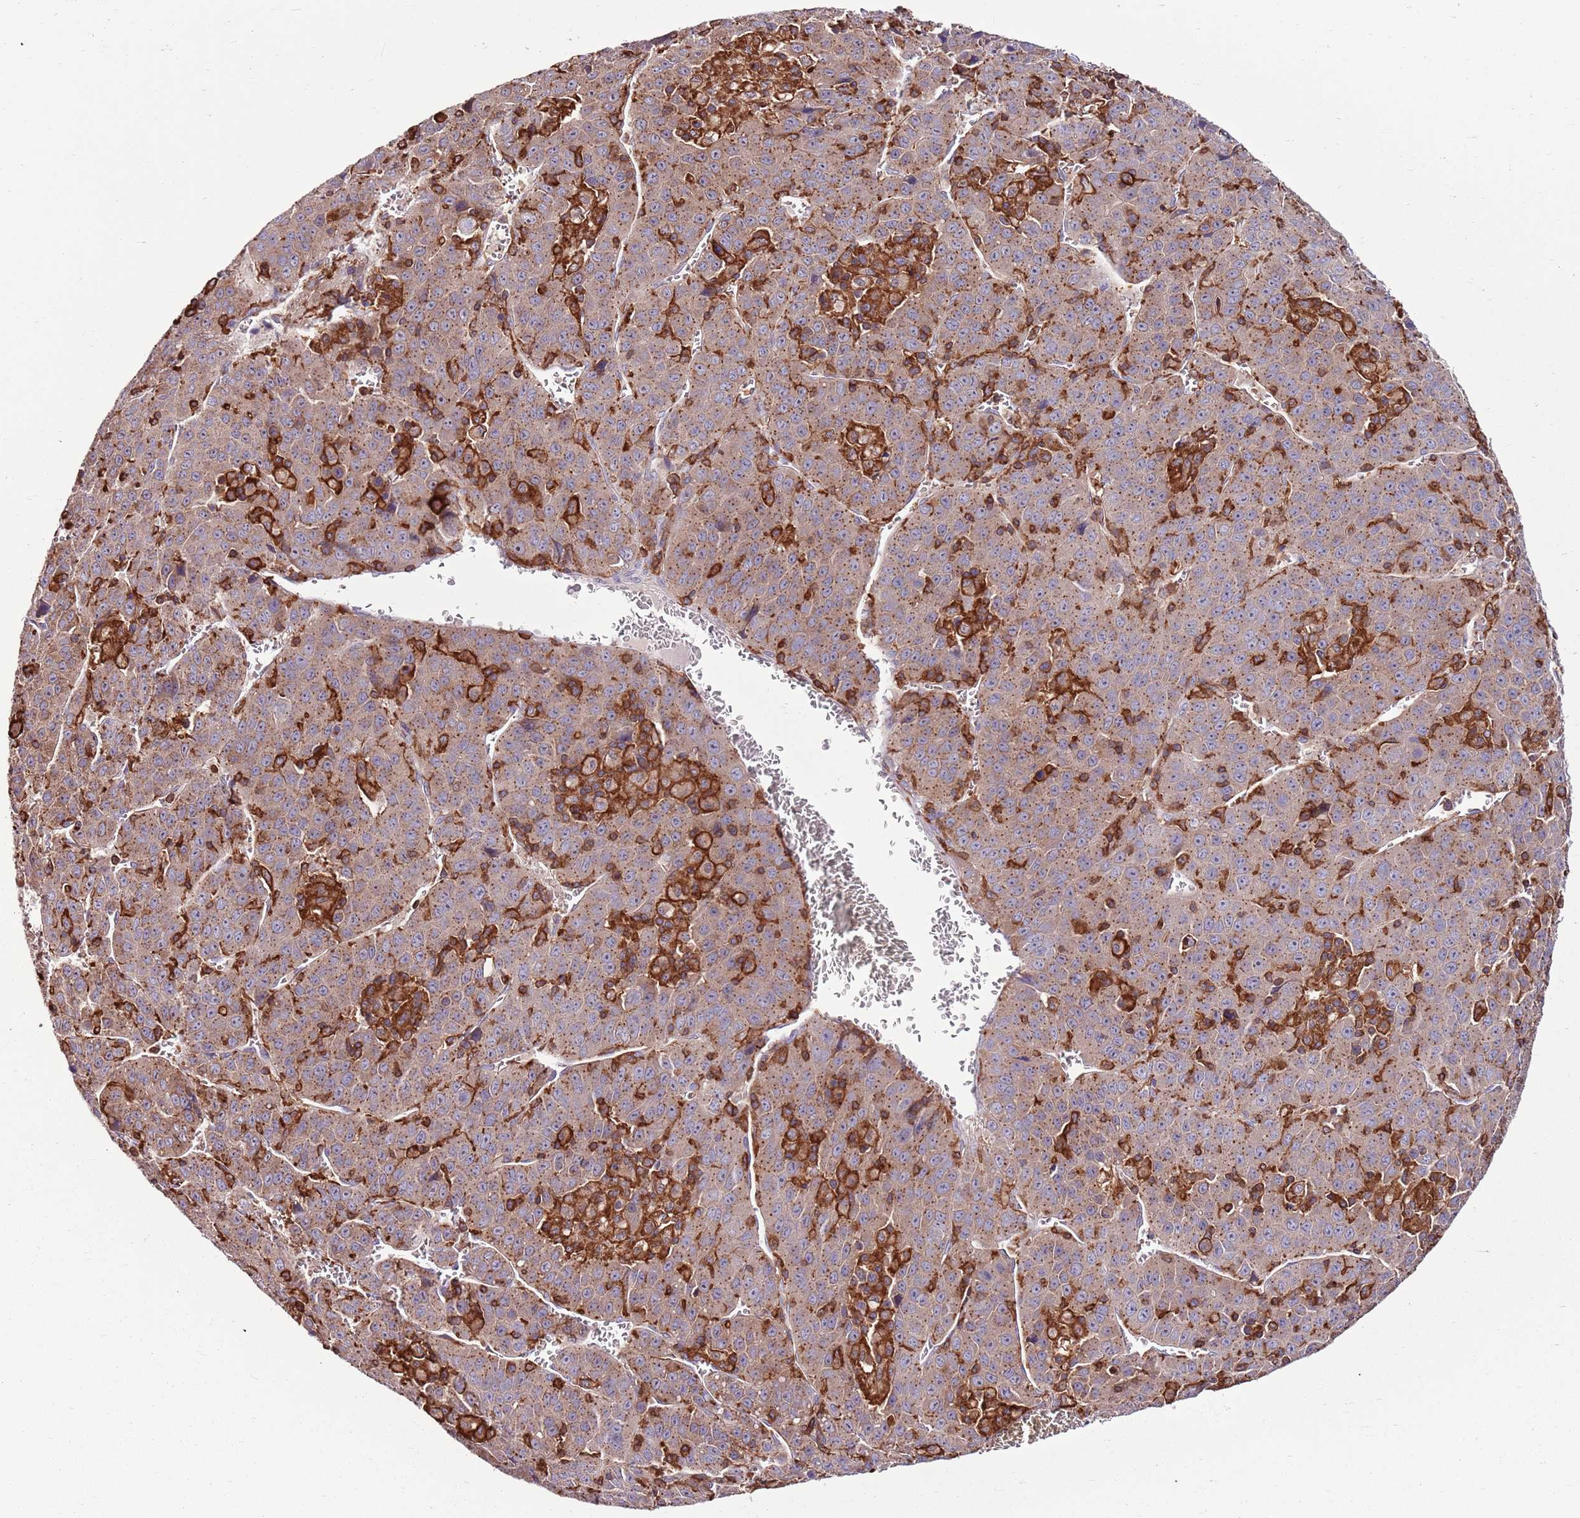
{"staining": {"intensity": "moderate", "quantity": ">75%", "location": "cytoplasmic/membranous"}, "tissue": "liver cancer", "cell_type": "Tumor cells", "image_type": "cancer", "snomed": [{"axis": "morphology", "description": "Carcinoma, Hepatocellular, NOS"}, {"axis": "topography", "description": "Liver"}], "caption": "The immunohistochemical stain labels moderate cytoplasmic/membranous positivity in tumor cells of liver hepatocellular carcinoma tissue. Using DAB (3,3'-diaminobenzidine) (brown) and hematoxylin (blue) stains, captured at high magnification using brightfield microscopy.", "gene": "ZSWIM1", "patient": {"sex": "female", "age": 53}}